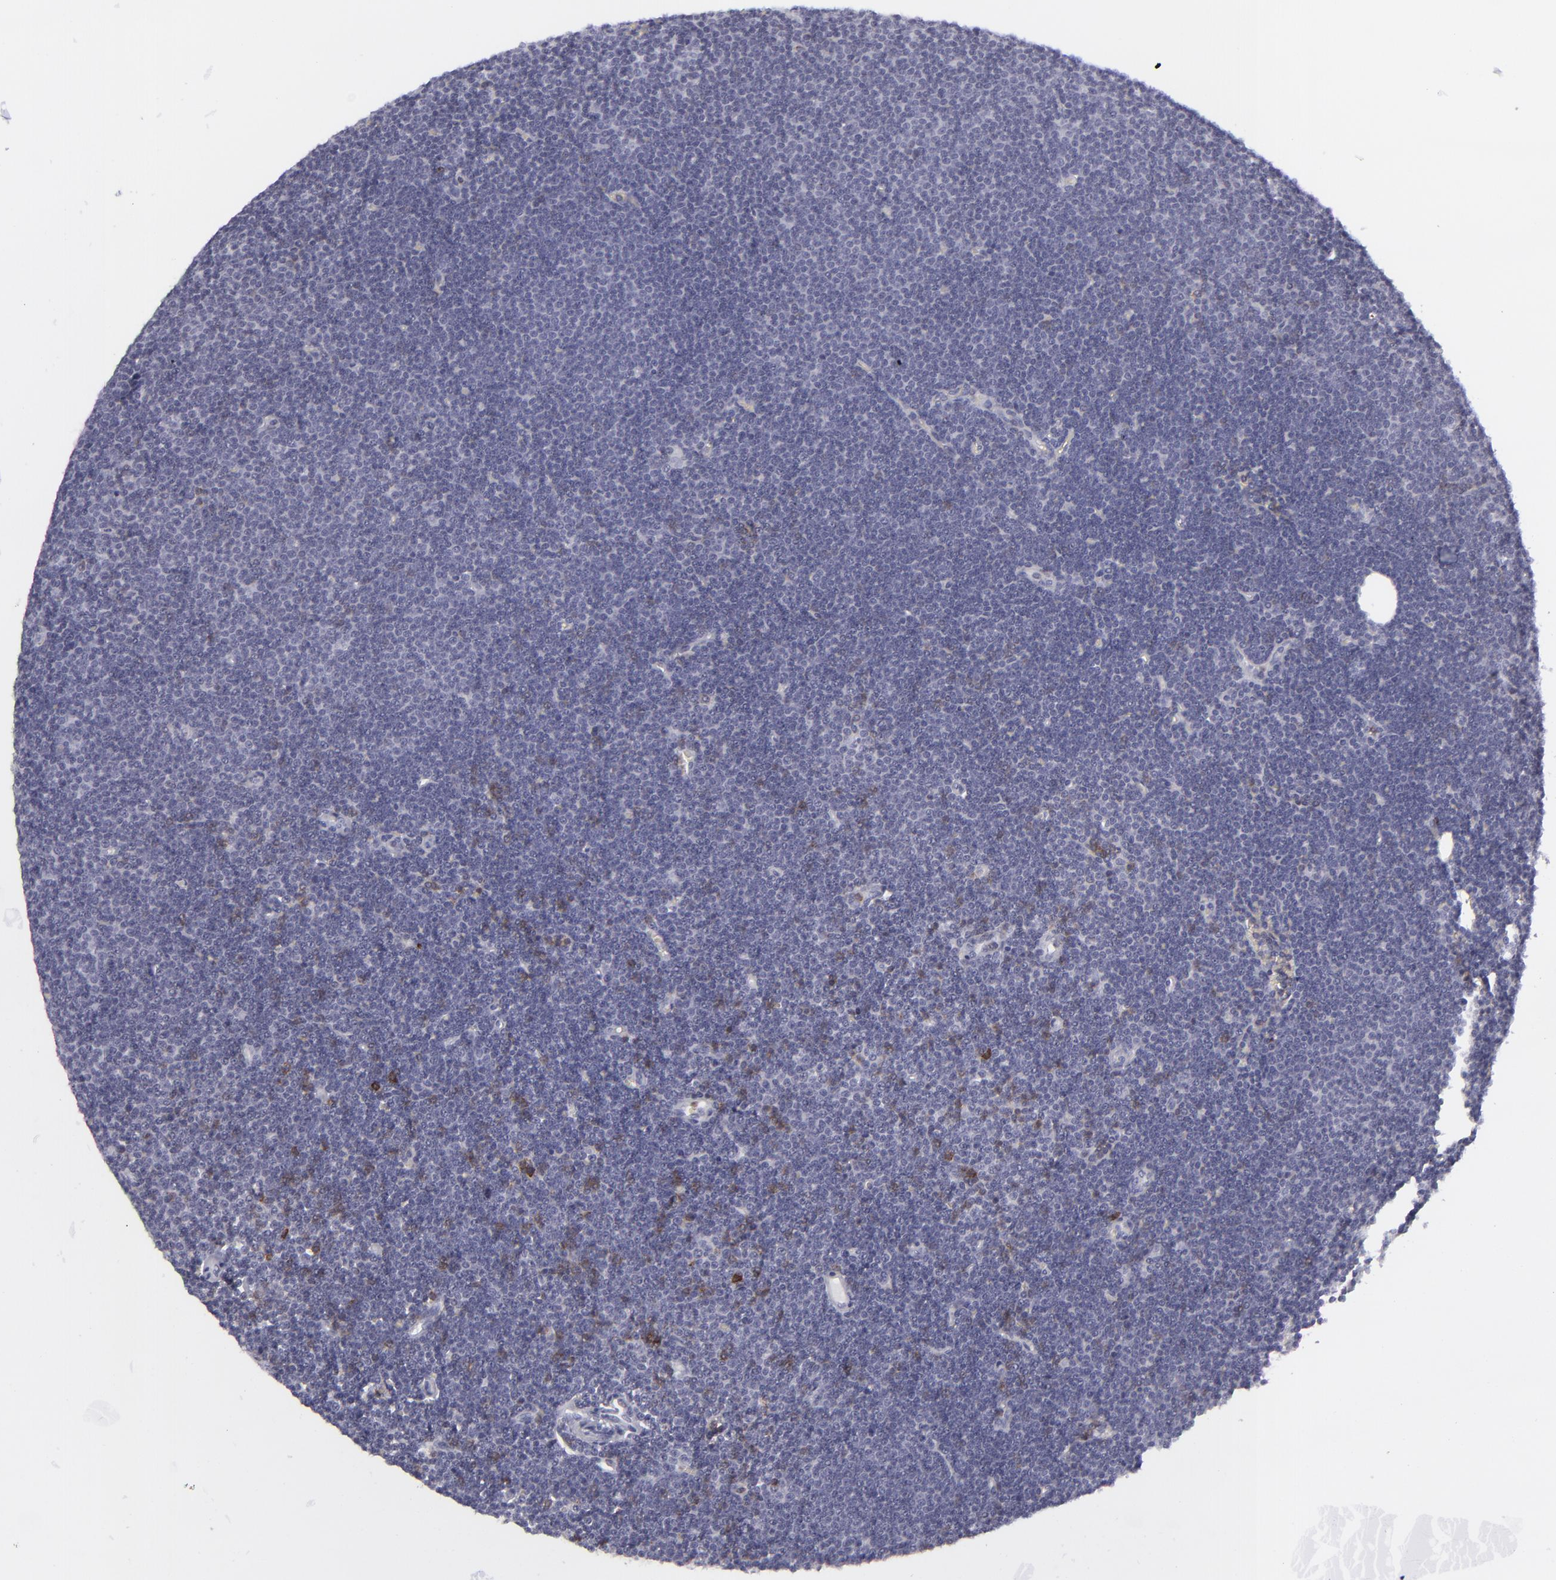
{"staining": {"intensity": "weak", "quantity": "<25%", "location": "cytoplasmic/membranous"}, "tissue": "lymphoma", "cell_type": "Tumor cells", "image_type": "cancer", "snomed": [{"axis": "morphology", "description": "Malignant lymphoma, non-Hodgkin's type, Low grade"}, {"axis": "topography", "description": "Lymph node"}], "caption": "This is a histopathology image of immunohistochemistry staining of low-grade malignant lymphoma, non-Hodgkin's type, which shows no staining in tumor cells.", "gene": "CD7", "patient": {"sex": "female", "age": 73}}